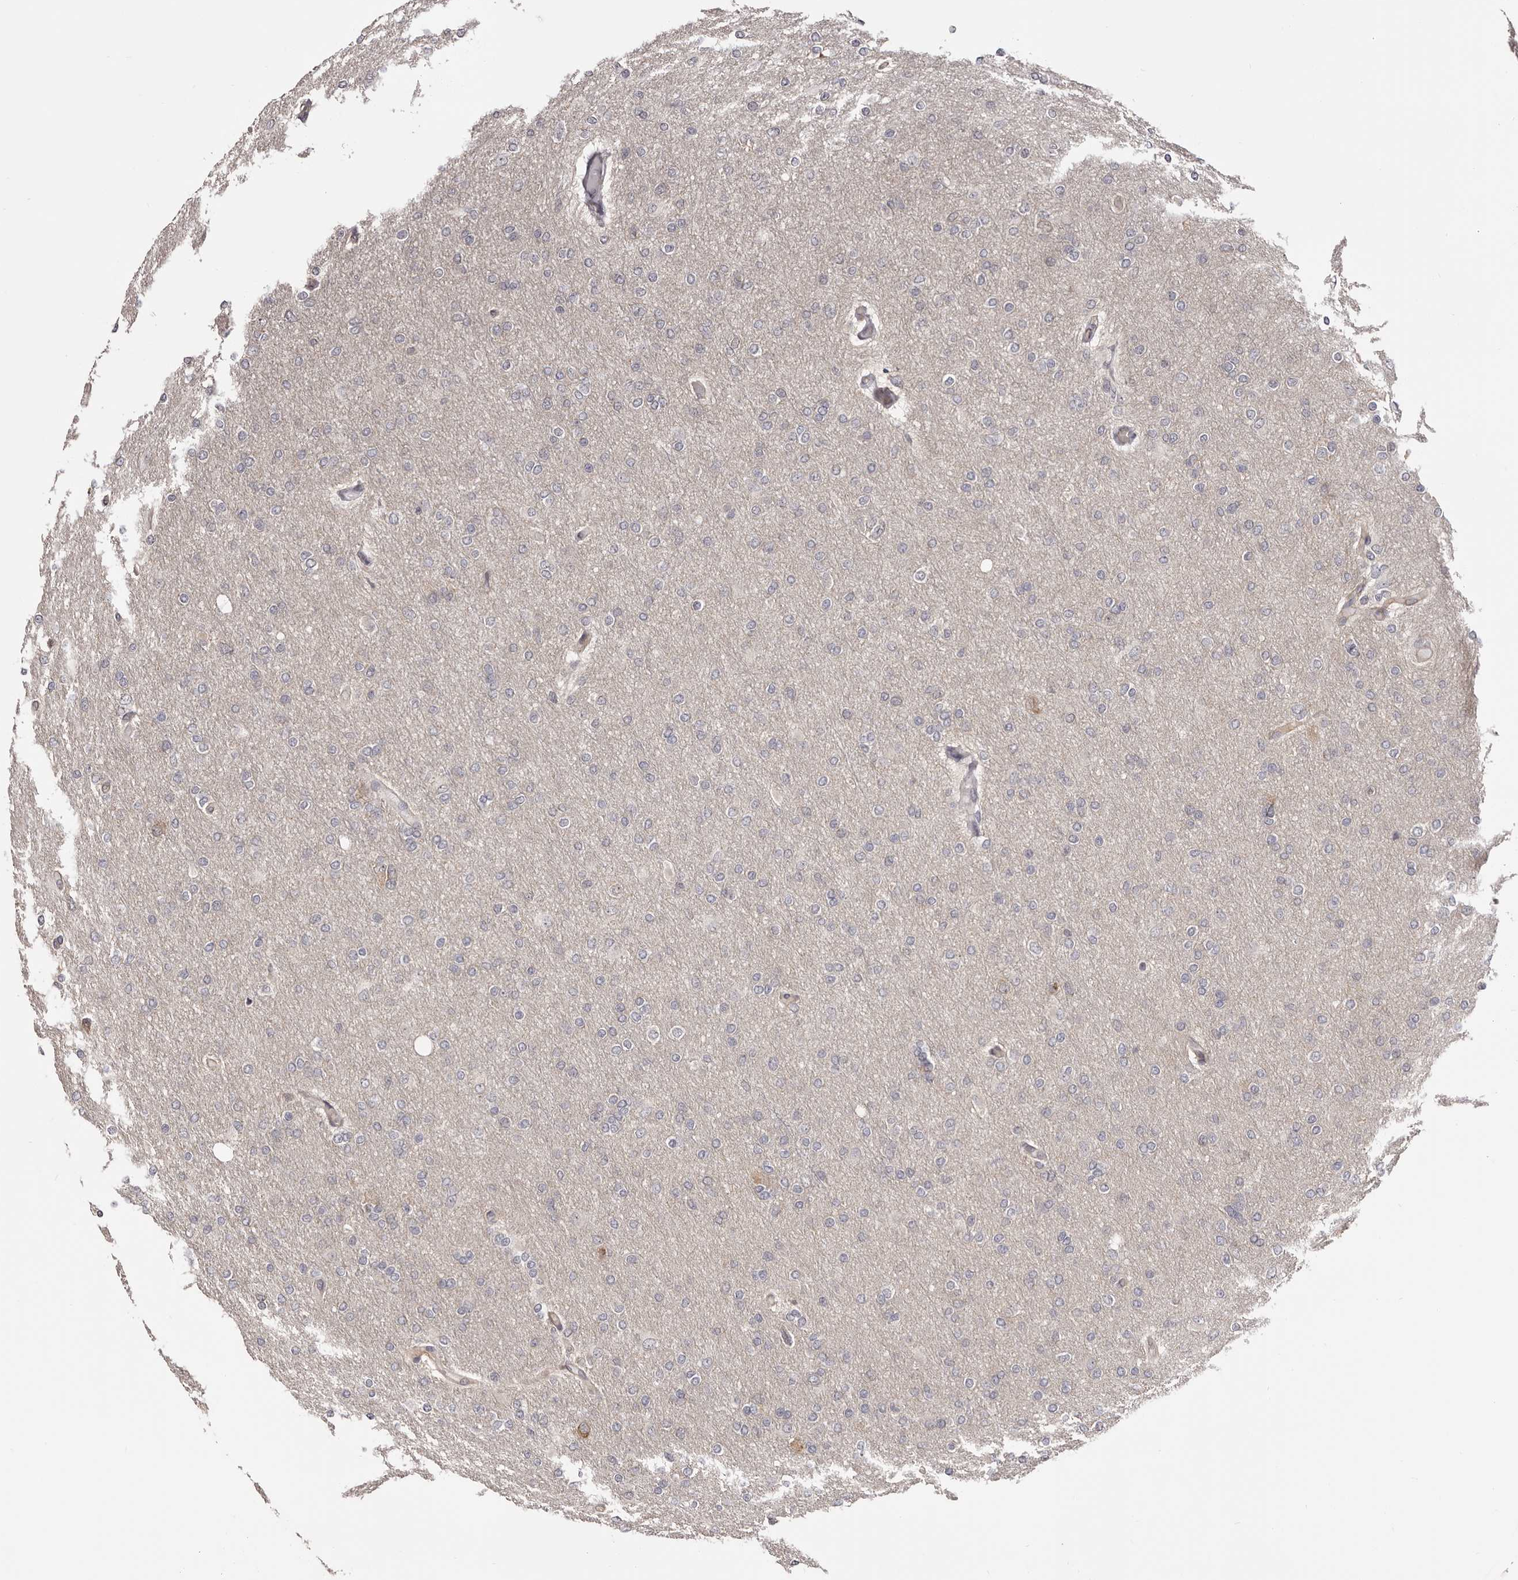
{"staining": {"intensity": "negative", "quantity": "none", "location": "none"}, "tissue": "glioma", "cell_type": "Tumor cells", "image_type": "cancer", "snomed": [{"axis": "morphology", "description": "Glioma, malignant, High grade"}, {"axis": "topography", "description": "Cerebral cortex"}], "caption": "IHC of glioma reveals no positivity in tumor cells. The staining is performed using DAB (3,3'-diaminobenzidine) brown chromogen with nuclei counter-stained in using hematoxylin.", "gene": "NOL12", "patient": {"sex": "female", "age": 36}}